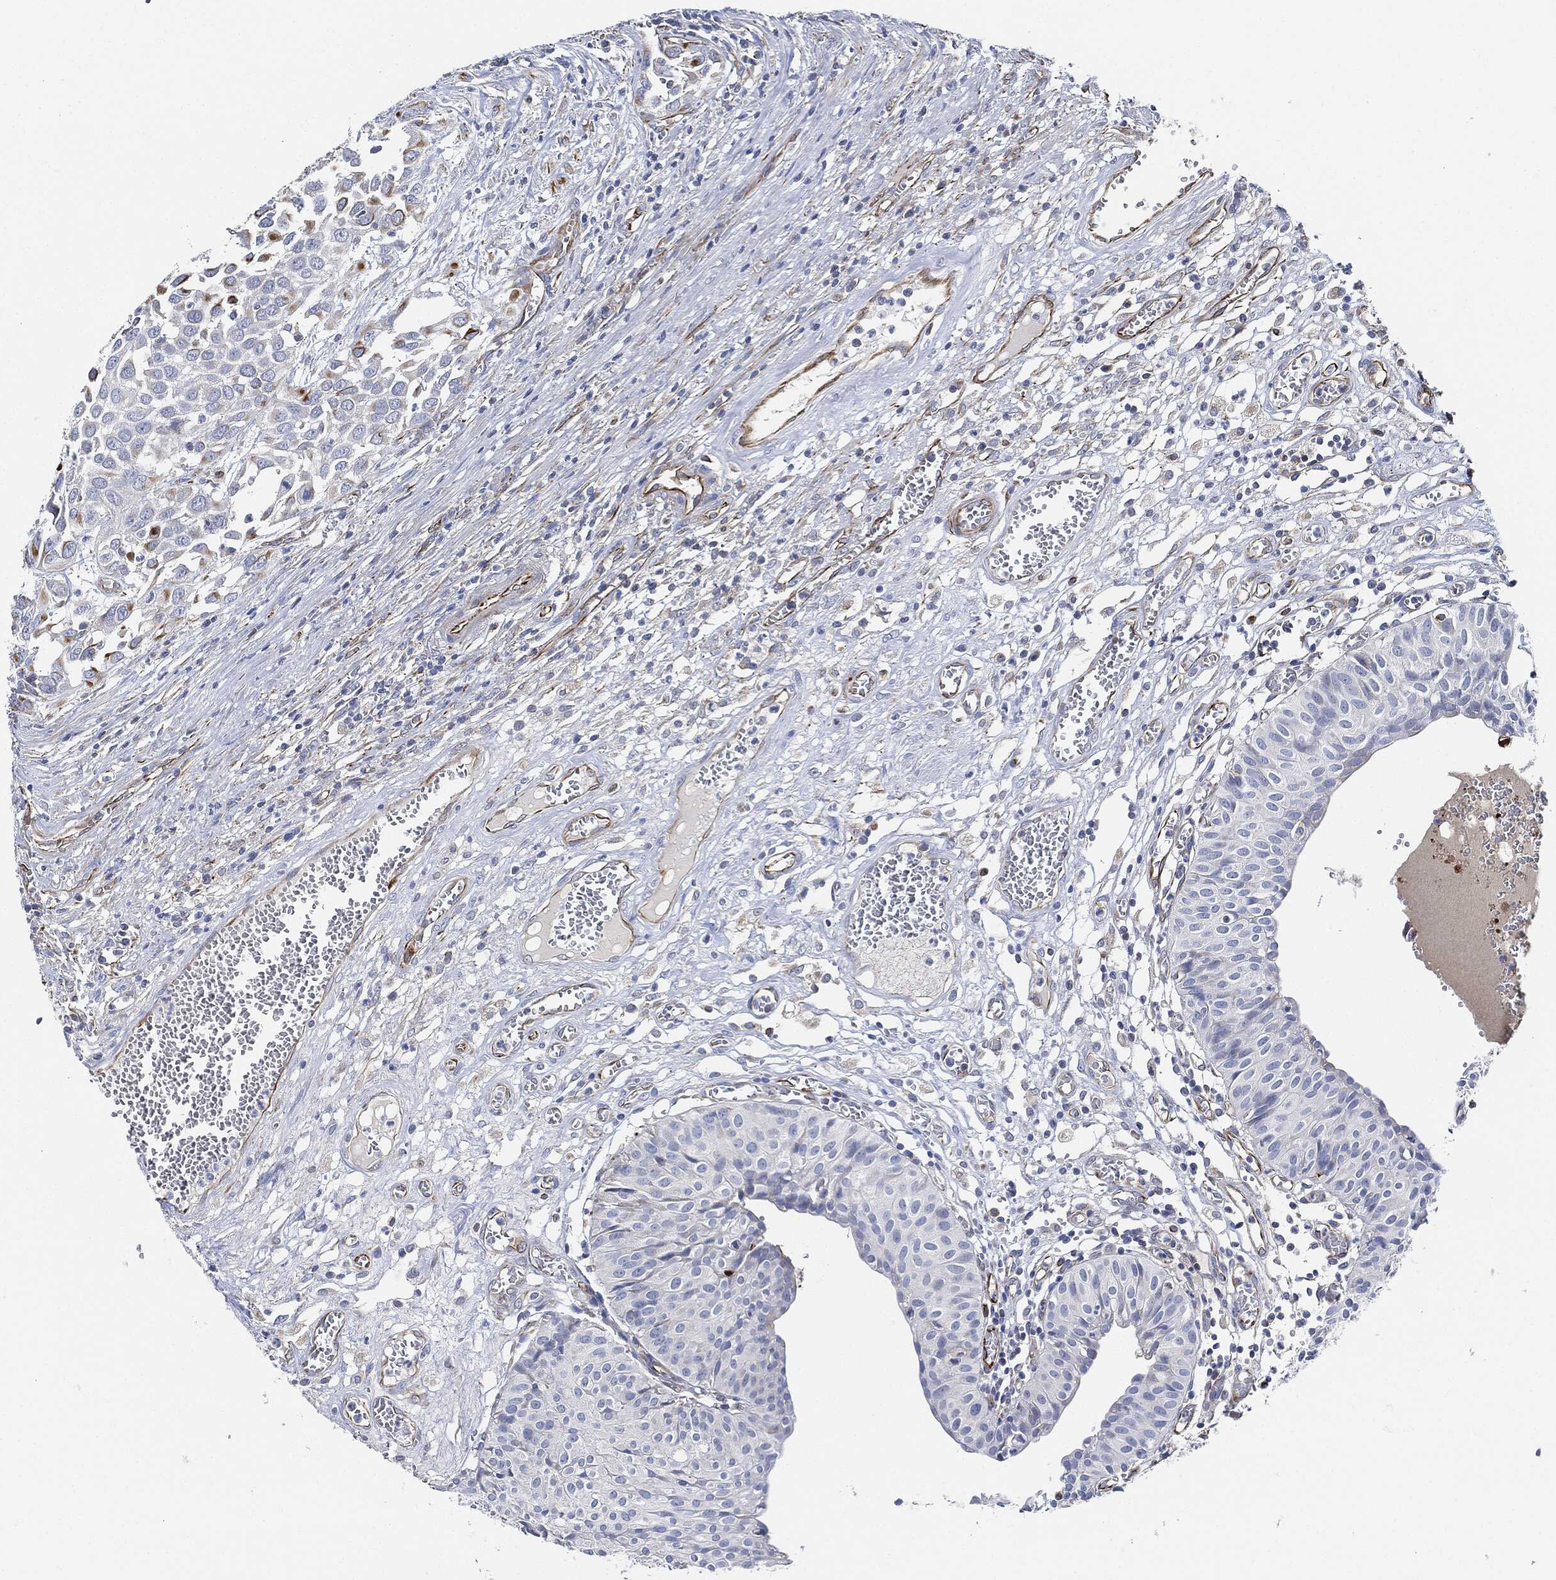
{"staining": {"intensity": "negative", "quantity": "none", "location": "none"}, "tissue": "urinary bladder", "cell_type": "Urothelial cells", "image_type": "normal", "snomed": [{"axis": "morphology", "description": "Normal tissue, NOS"}, {"axis": "morphology", "description": "Urothelial carcinoma, NOS"}, {"axis": "morphology", "description": "Urothelial carcinoma, High grade"}, {"axis": "topography", "description": "Urinary bladder"}], "caption": "Urinary bladder was stained to show a protein in brown. There is no significant expression in urothelial cells. (Brightfield microscopy of DAB immunohistochemistry (IHC) at high magnification).", "gene": "THSD1", "patient": {"sex": "male", "age": 57}}